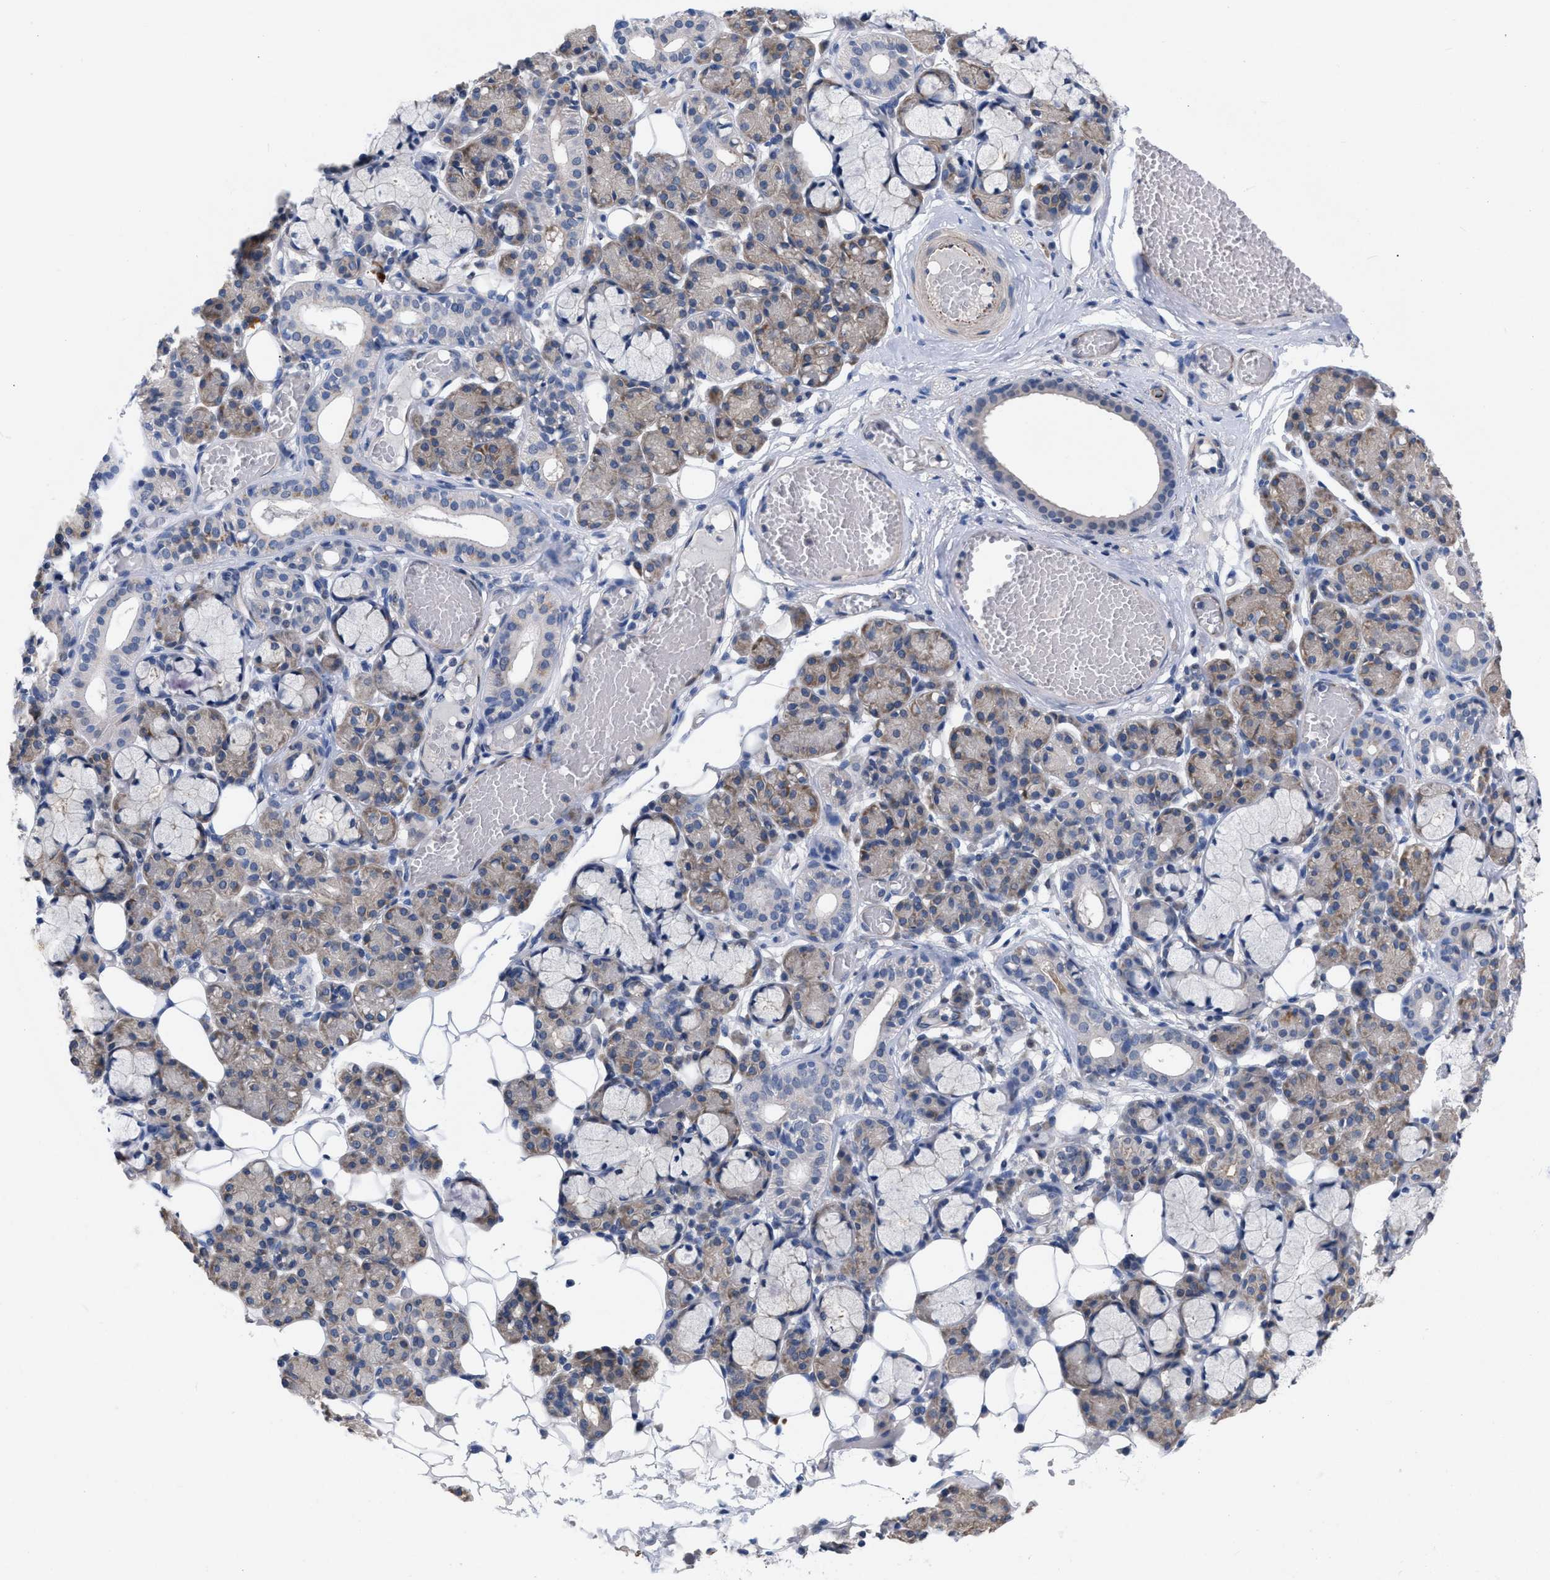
{"staining": {"intensity": "weak", "quantity": "25%-75%", "location": "cytoplasmic/membranous"}, "tissue": "salivary gland", "cell_type": "Glandular cells", "image_type": "normal", "snomed": [{"axis": "morphology", "description": "Normal tissue, NOS"}, {"axis": "topography", "description": "Salivary gland"}], "caption": "Protein positivity by immunohistochemistry (IHC) shows weak cytoplasmic/membranous expression in about 25%-75% of glandular cells in unremarkable salivary gland. Ihc stains the protein in brown and the nuclei are stained blue.", "gene": "TMEM131", "patient": {"sex": "male", "age": 63}}